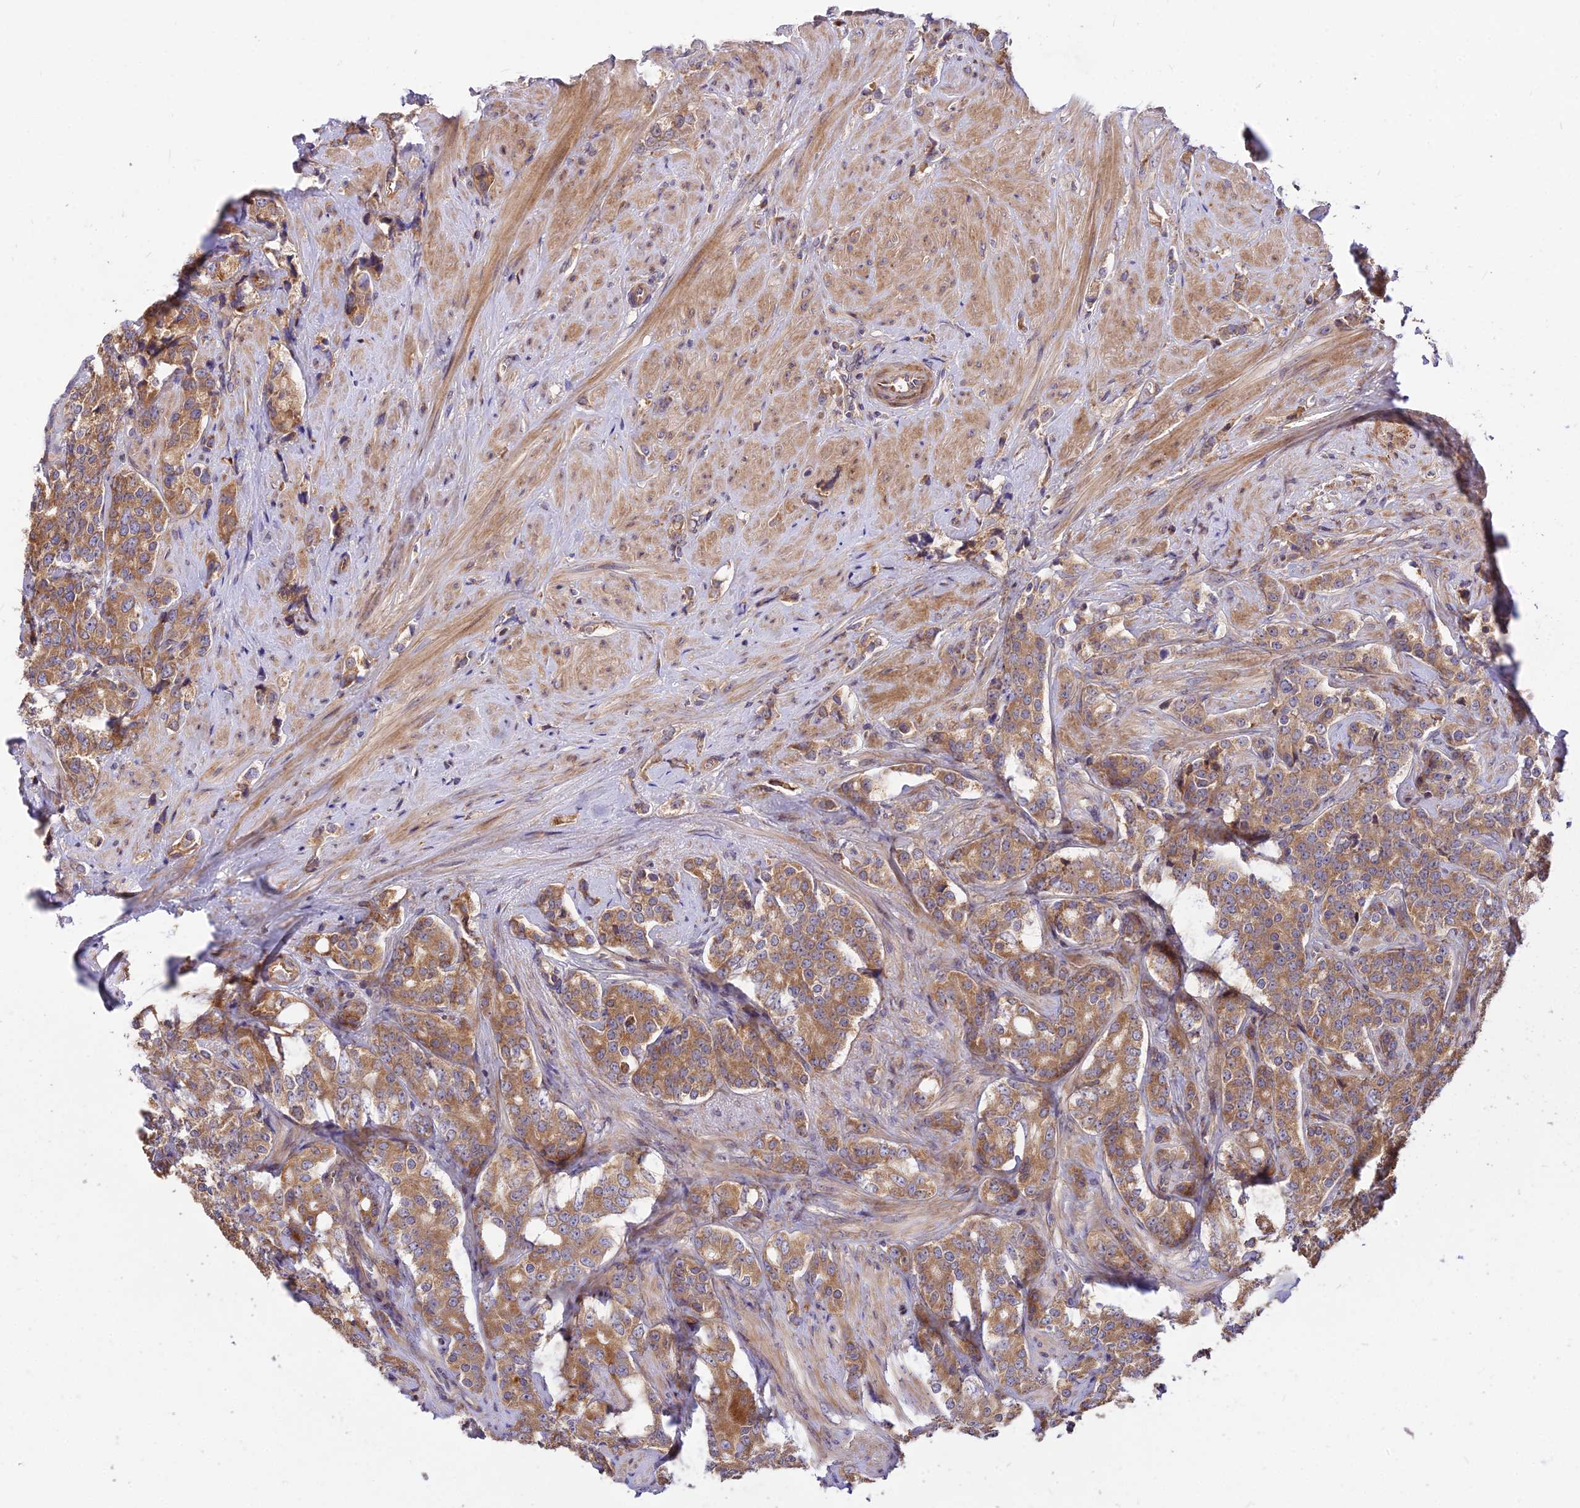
{"staining": {"intensity": "moderate", "quantity": ">75%", "location": "cytoplasmic/membranous"}, "tissue": "prostate cancer", "cell_type": "Tumor cells", "image_type": "cancer", "snomed": [{"axis": "morphology", "description": "Adenocarcinoma, High grade"}, {"axis": "topography", "description": "Prostate"}], "caption": "Immunohistochemical staining of prostate cancer (adenocarcinoma (high-grade)) reveals medium levels of moderate cytoplasmic/membranous staining in approximately >75% of tumor cells.", "gene": "ROCK1", "patient": {"sex": "male", "age": 62}}